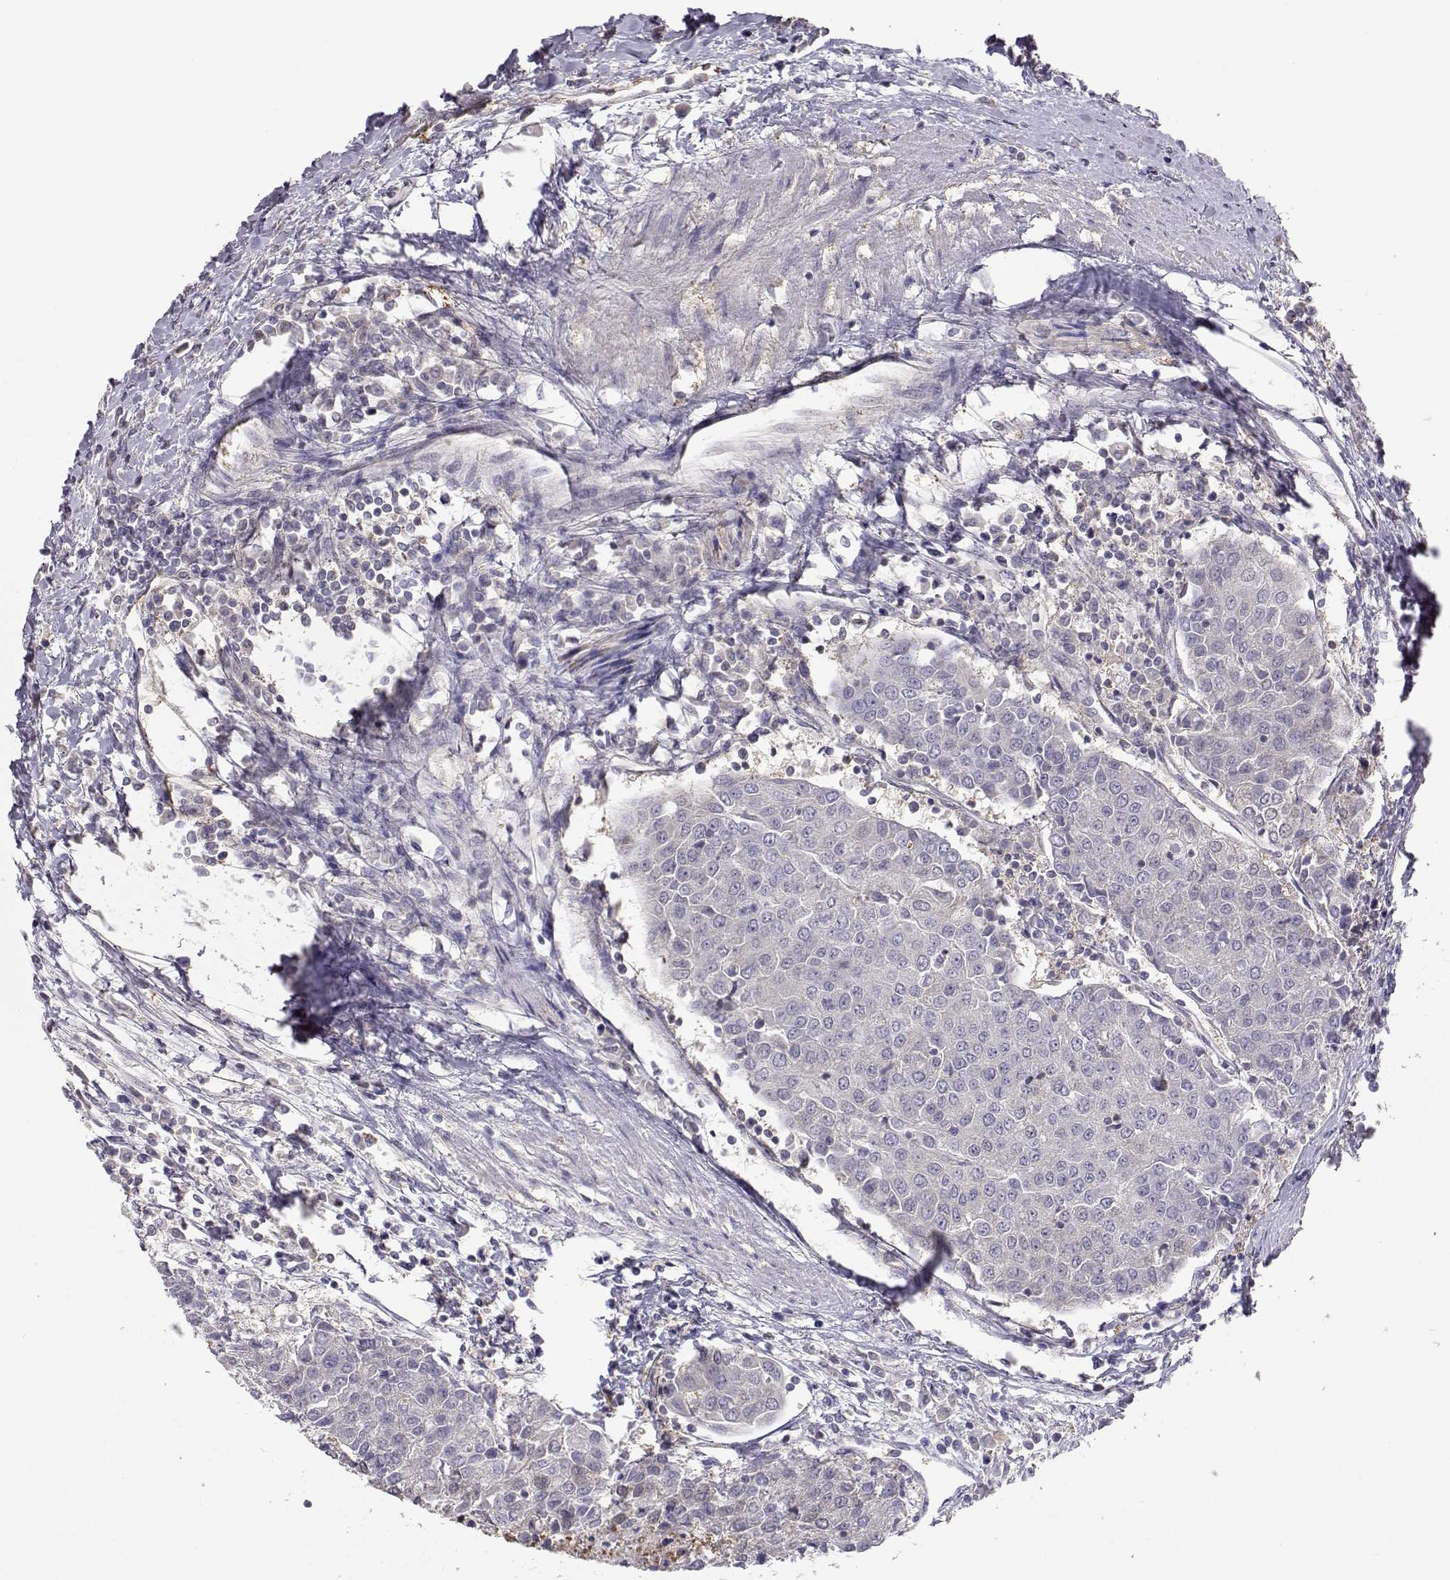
{"staining": {"intensity": "weak", "quantity": "<25%", "location": "cytoplasmic/membranous"}, "tissue": "urothelial cancer", "cell_type": "Tumor cells", "image_type": "cancer", "snomed": [{"axis": "morphology", "description": "Urothelial carcinoma, High grade"}, {"axis": "topography", "description": "Urinary bladder"}], "caption": "Immunohistochemical staining of urothelial carcinoma (high-grade) reveals no significant staining in tumor cells.", "gene": "NCAM2", "patient": {"sex": "female", "age": 85}}